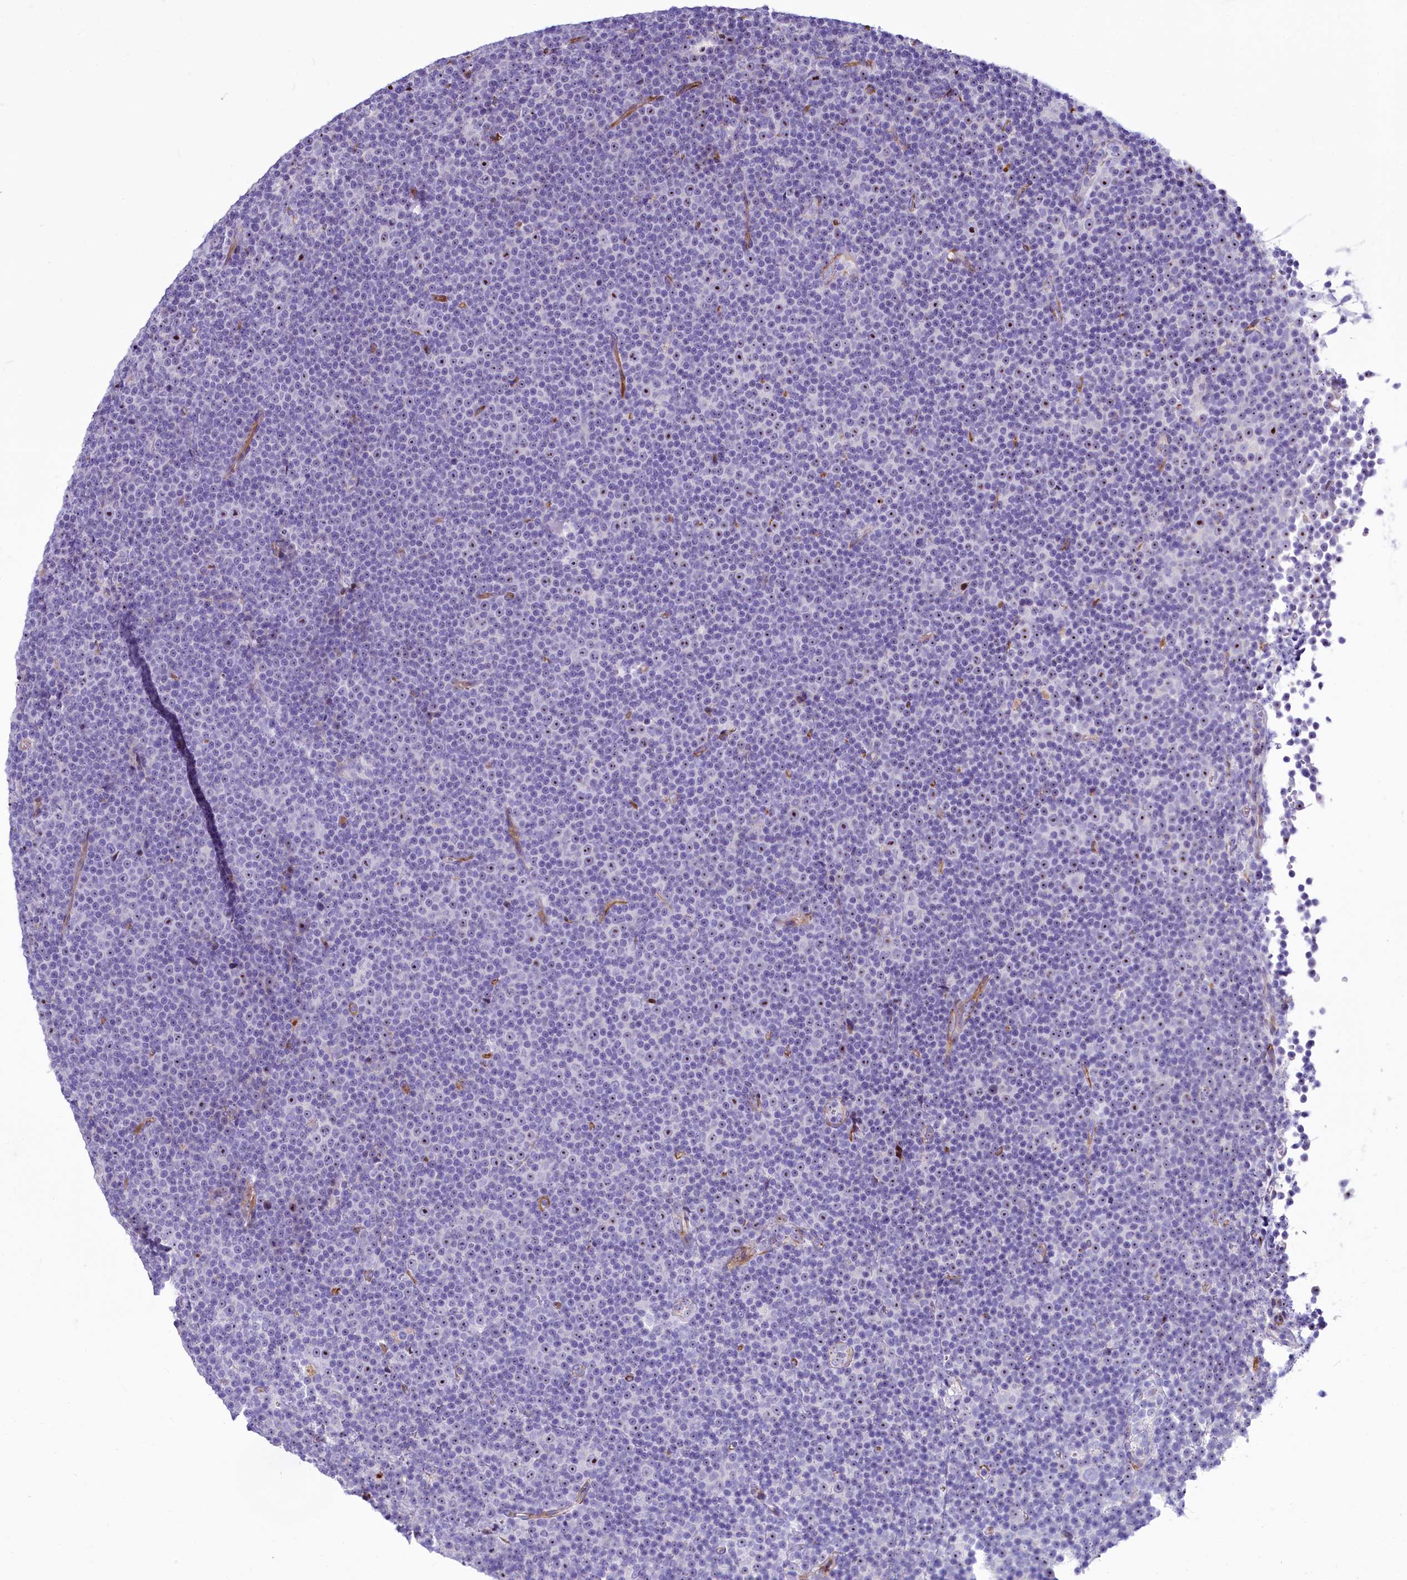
{"staining": {"intensity": "moderate", "quantity": "<25%", "location": "nuclear"}, "tissue": "lymphoma", "cell_type": "Tumor cells", "image_type": "cancer", "snomed": [{"axis": "morphology", "description": "Malignant lymphoma, non-Hodgkin's type, Low grade"}, {"axis": "topography", "description": "Lymph node"}], "caption": "Immunohistochemistry of human malignant lymphoma, non-Hodgkin's type (low-grade) displays low levels of moderate nuclear positivity in about <25% of tumor cells.", "gene": "SH3TC2", "patient": {"sex": "female", "age": 67}}